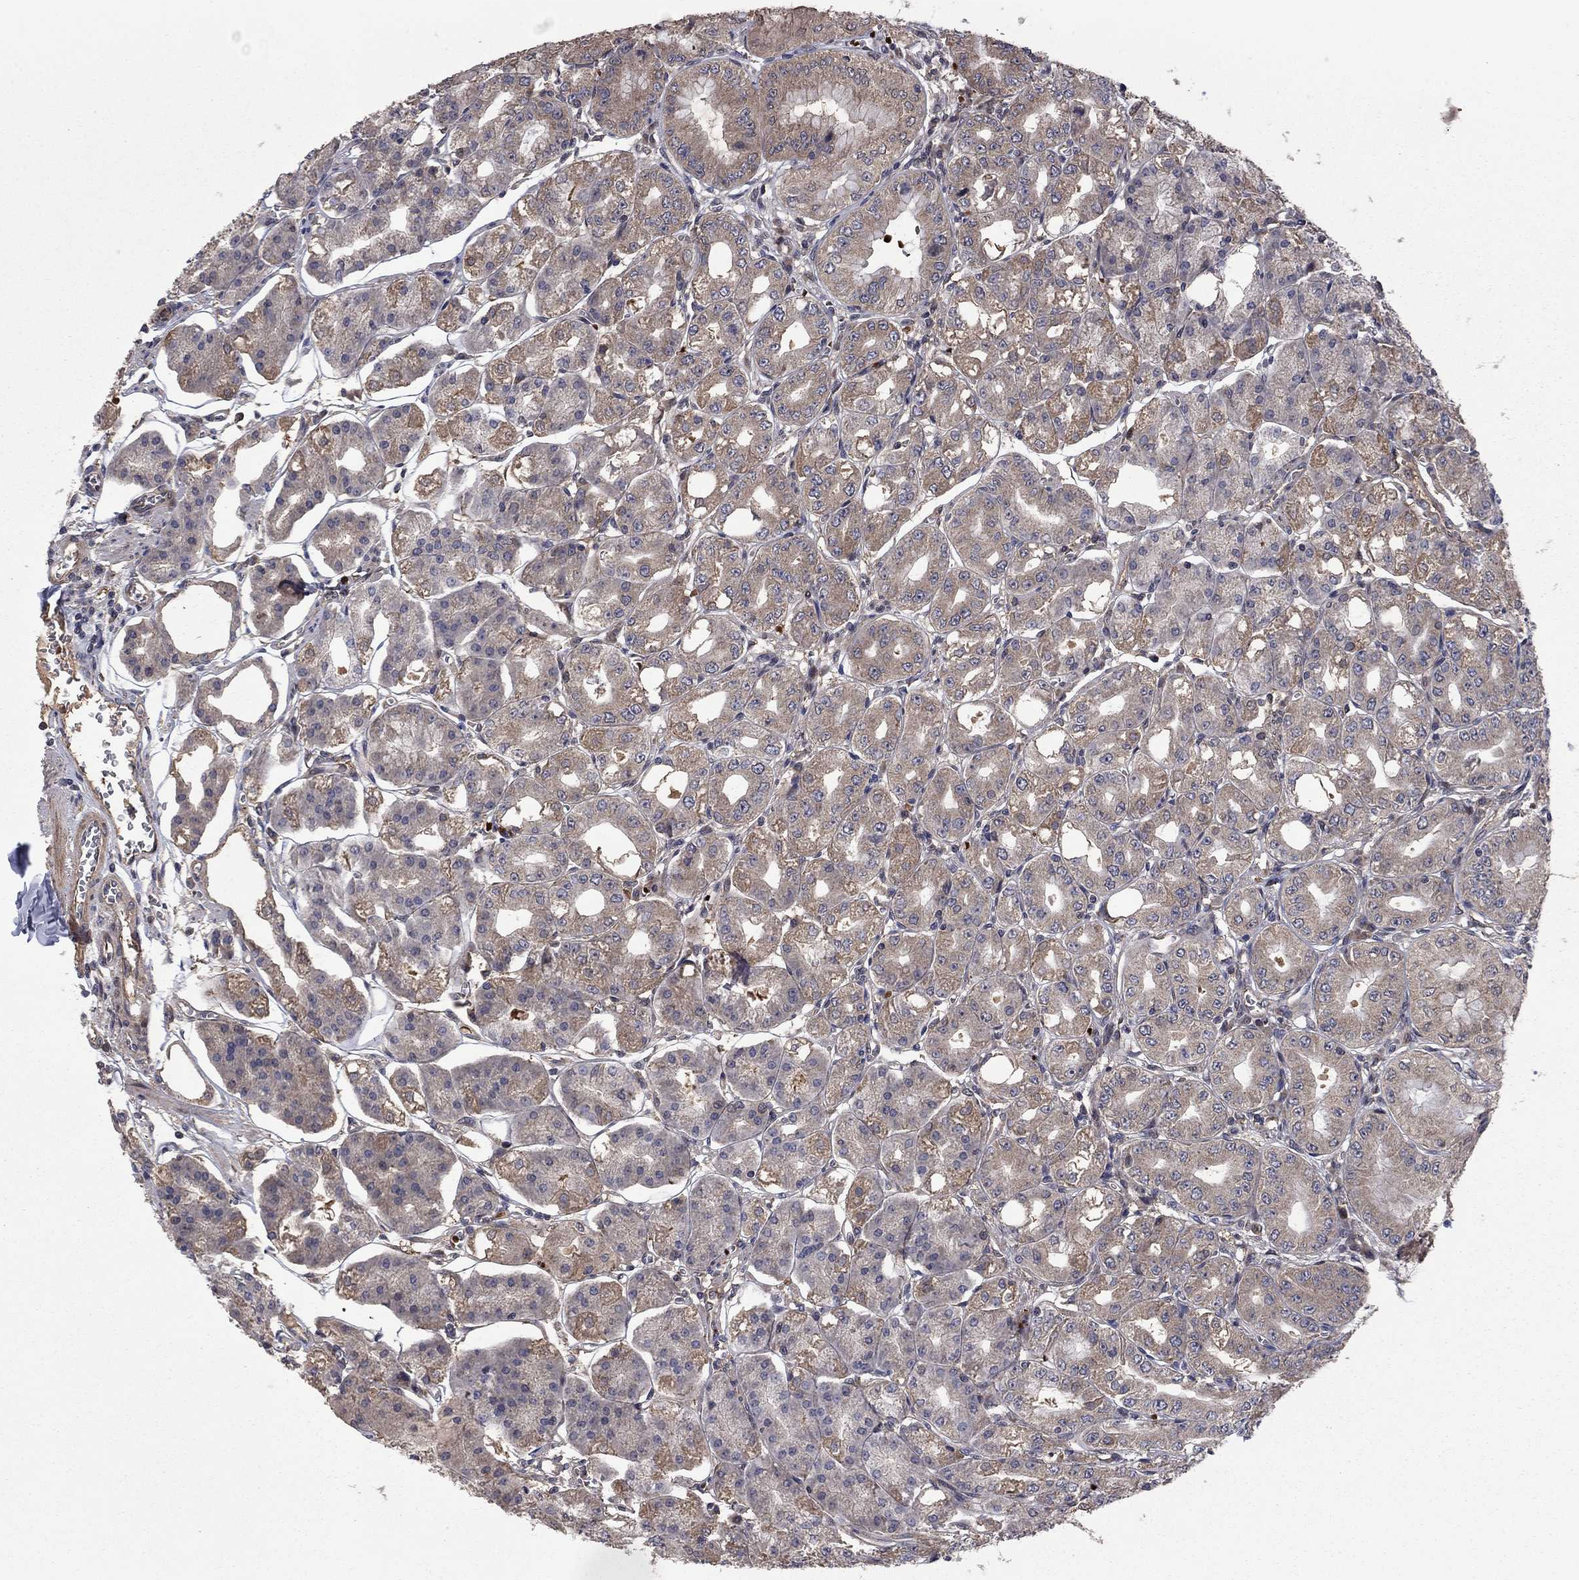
{"staining": {"intensity": "moderate", "quantity": "25%-75%", "location": "cytoplasmic/membranous"}, "tissue": "stomach", "cell_type": "Glandular cells", "image_type": "normal", "snomed": [{"axis": "morphology", "description": "Normal tissue, NOS"}, {"axis": "topography", "description": "Stomach, lower"}], "caption": "Immunohistochemistry photomicrograph of unremarkable stomach: stomach stained using immunohistochemistry demonstrates medium levels of moderate protein expression localized specifically in the cytoplasmic/membranous of glandular cells, appearing as a cytoplasmic/membranous brown color.", "gene": "HDAC4", "patient": {"sex": "male", "age": 71}}